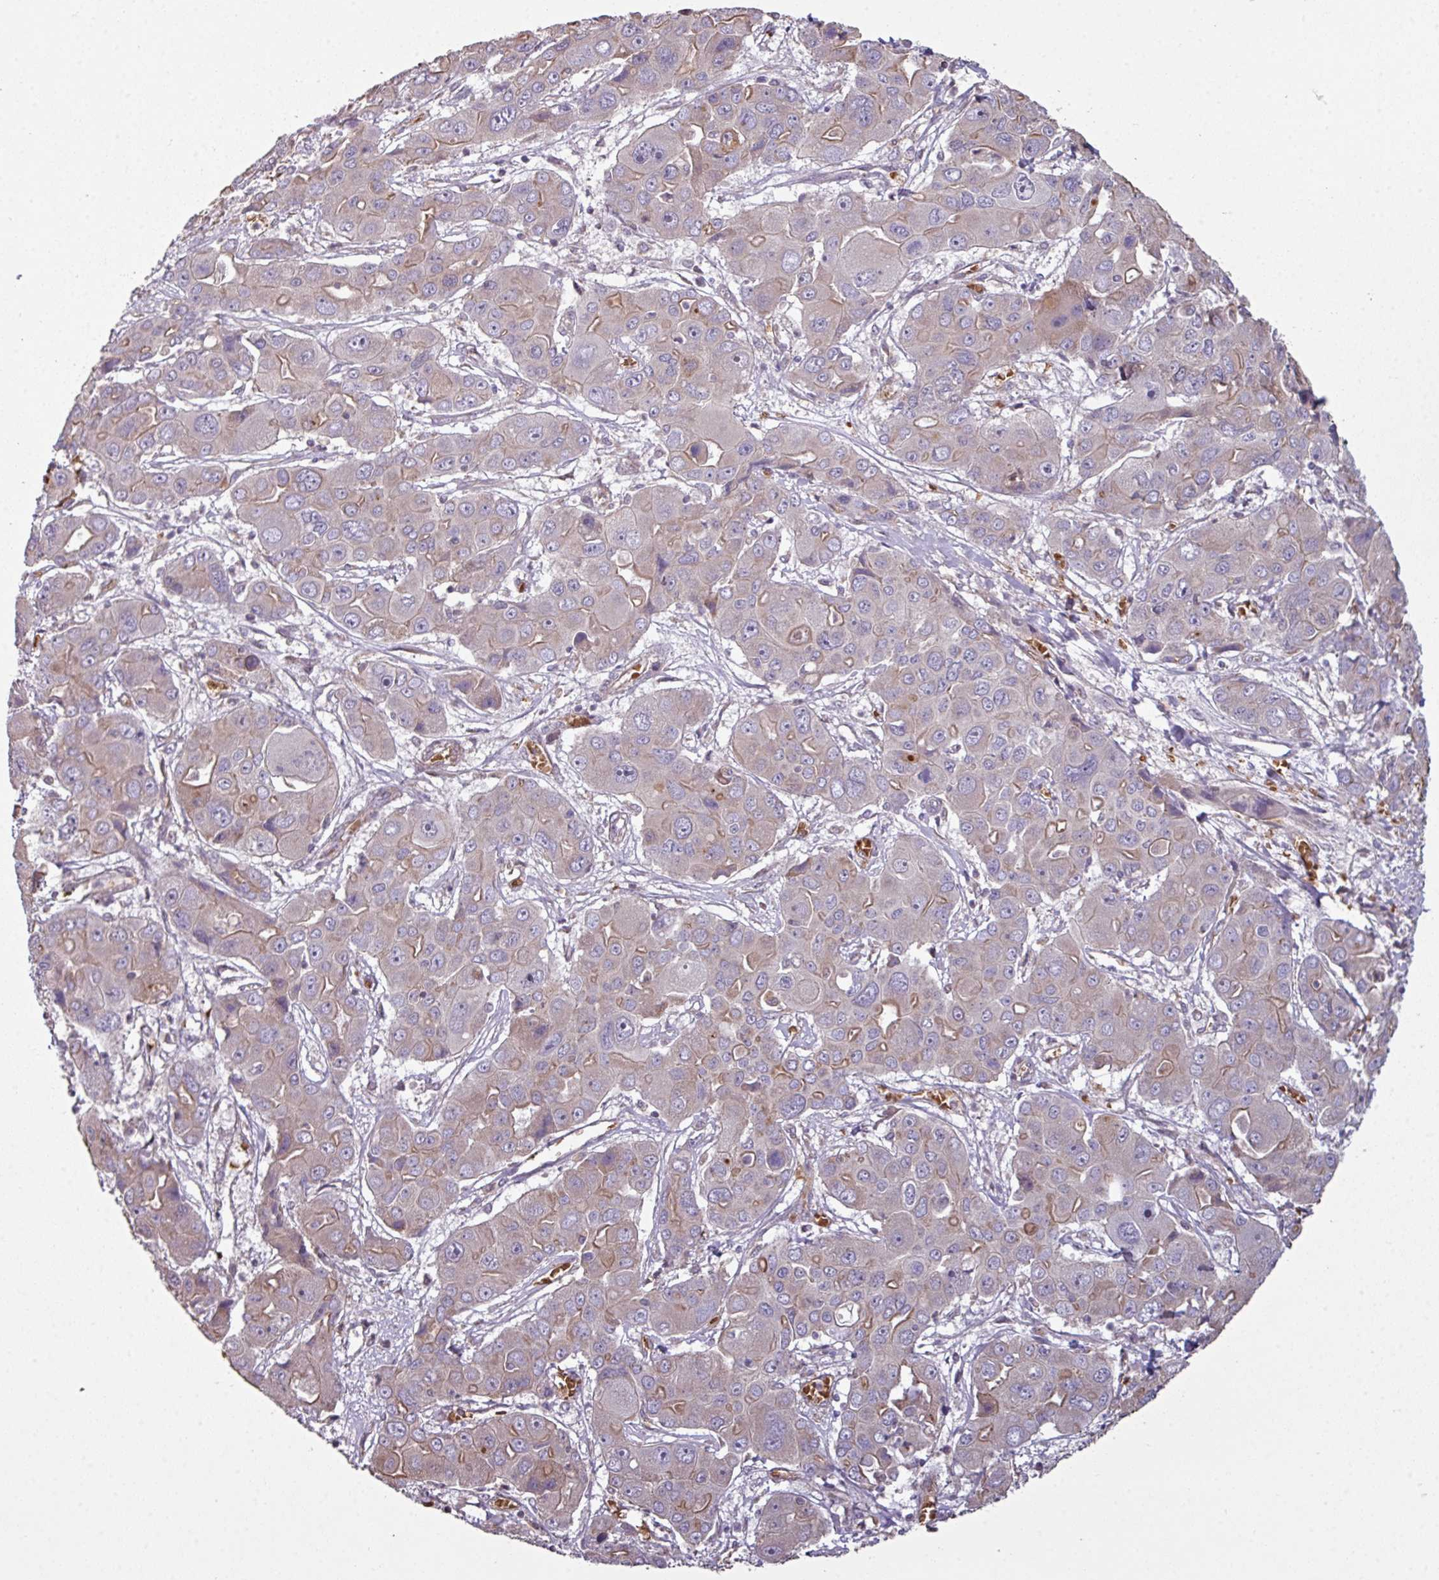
{"staining": {"intensity": "moderate", "quantity": "25%-75%", "location": "cytoplasmic/membranous"}, "tissue": "liver cancer", "cell_type": "Tumor cells", "image_type": "cancer", "snomed": [{"axis": "morphology", "description": "Cholangiocarcinoma"}, {"axis": "topography", "description": "Liver"}], "caption": "Moderate cytoplasmic/membranous expression for a protein is appreciated in about 25%-75% of tumor cells of liver cholangiocarcinoma using IHC.", "gene": "NHSL2", "patient": {"sex": "male", "age": 67}}